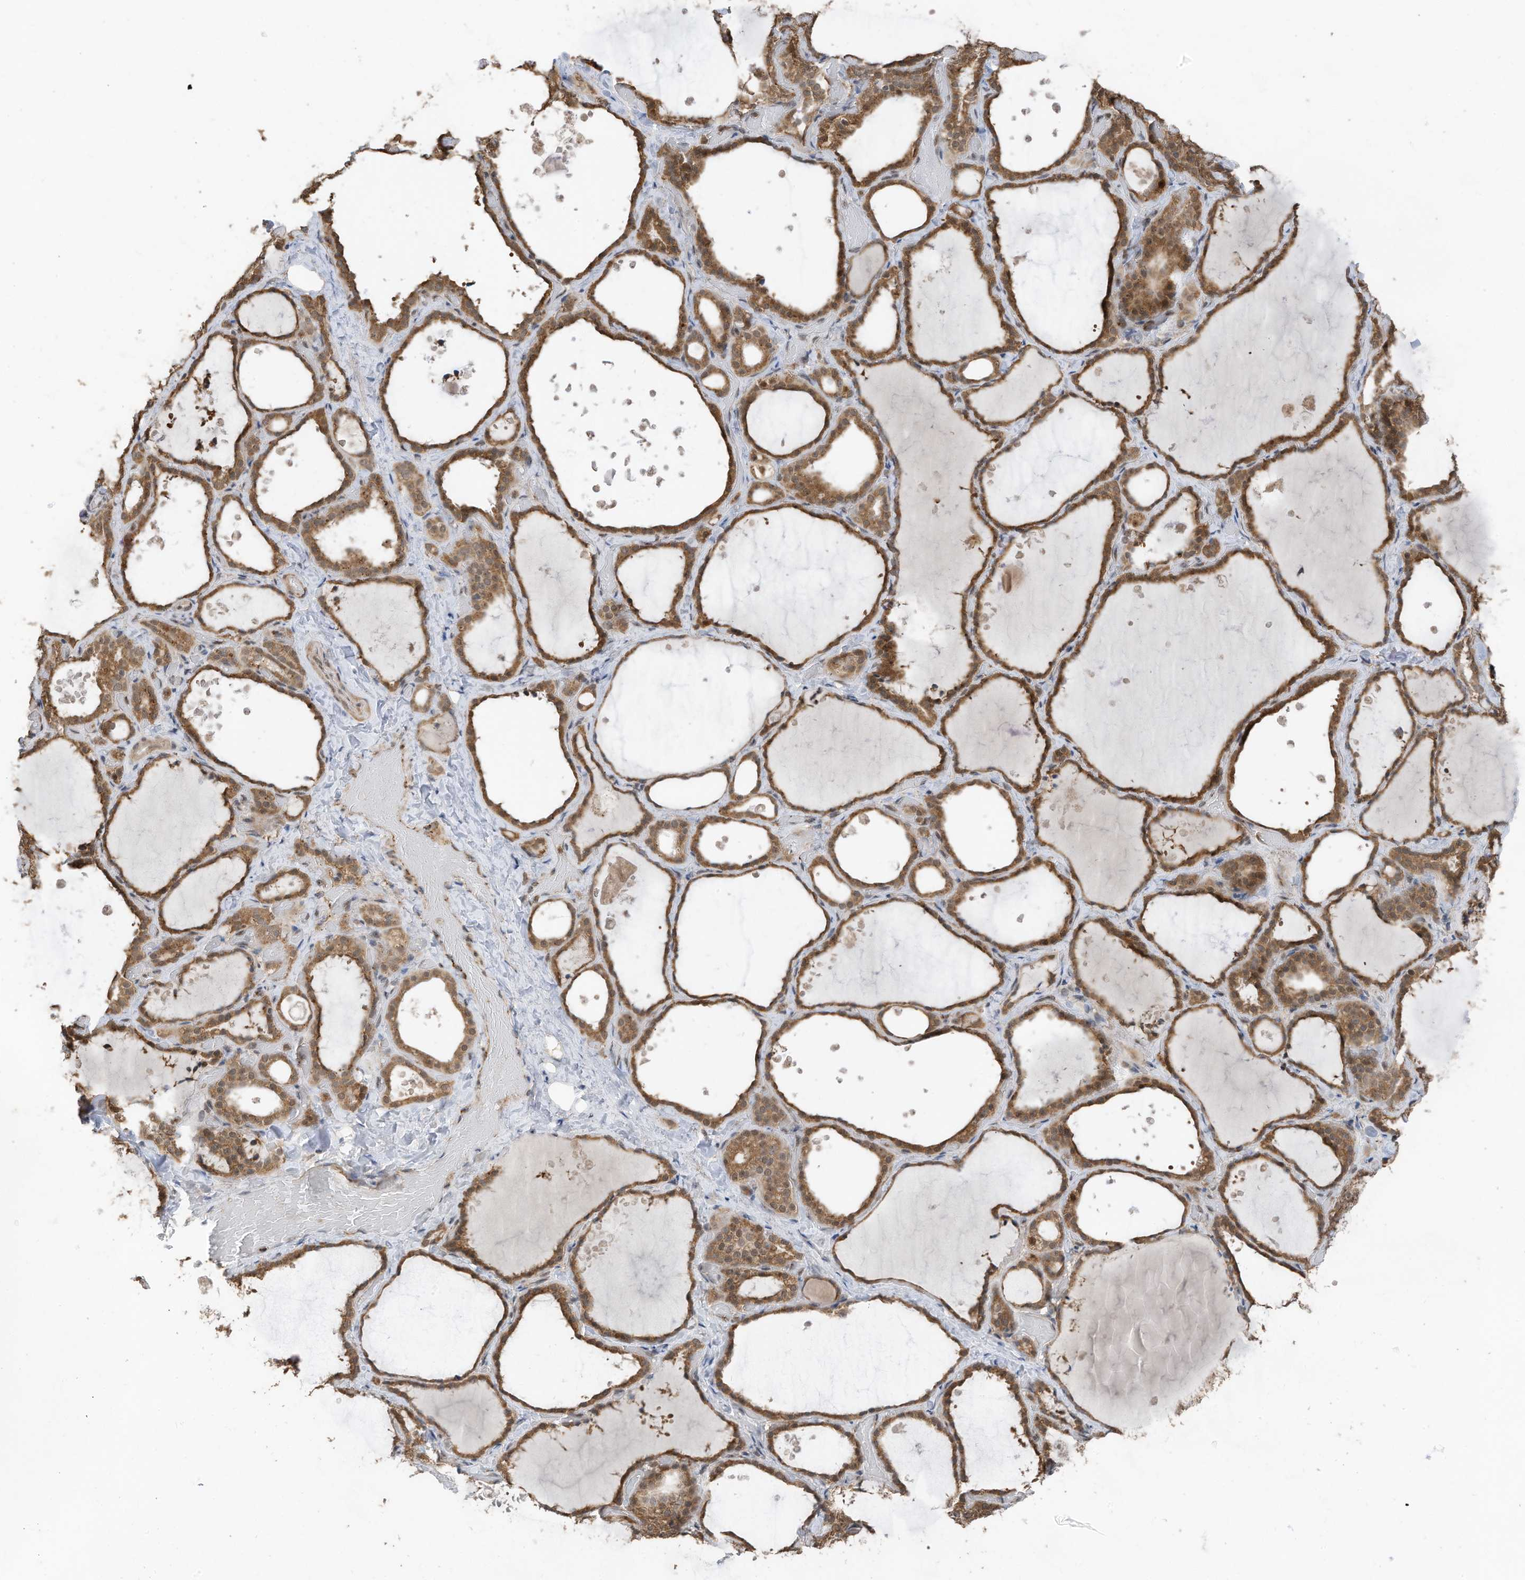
{"staining": {"intensity": "moderate", "quantity": ">75%", "location": "cytoplasmic/membranous,nuclear"}, "tissue": "thyroid gland", "cell_type": "Glandular cells", "image_type": "normal", "snomed": [{"axis": "morphology", "description": "Normal tissue, NOS"}, {"axis": "topography", "description": "Thyroid gland"}], "caption": "IHC staining of normal thyroid gland, which displays medium levels of moderate cytoplasmic/membranous,nuclear expression in about >75% of glandular cells indicating moderate cytoplasmic/membranous,nuclear protein staining. The staining was performed using DAB (brown) for protein detection and nuclei were counterstained in hematoxylin (blue).", "gene": "ERLEC1", "patient": {"sex": "female", "age": 44}}